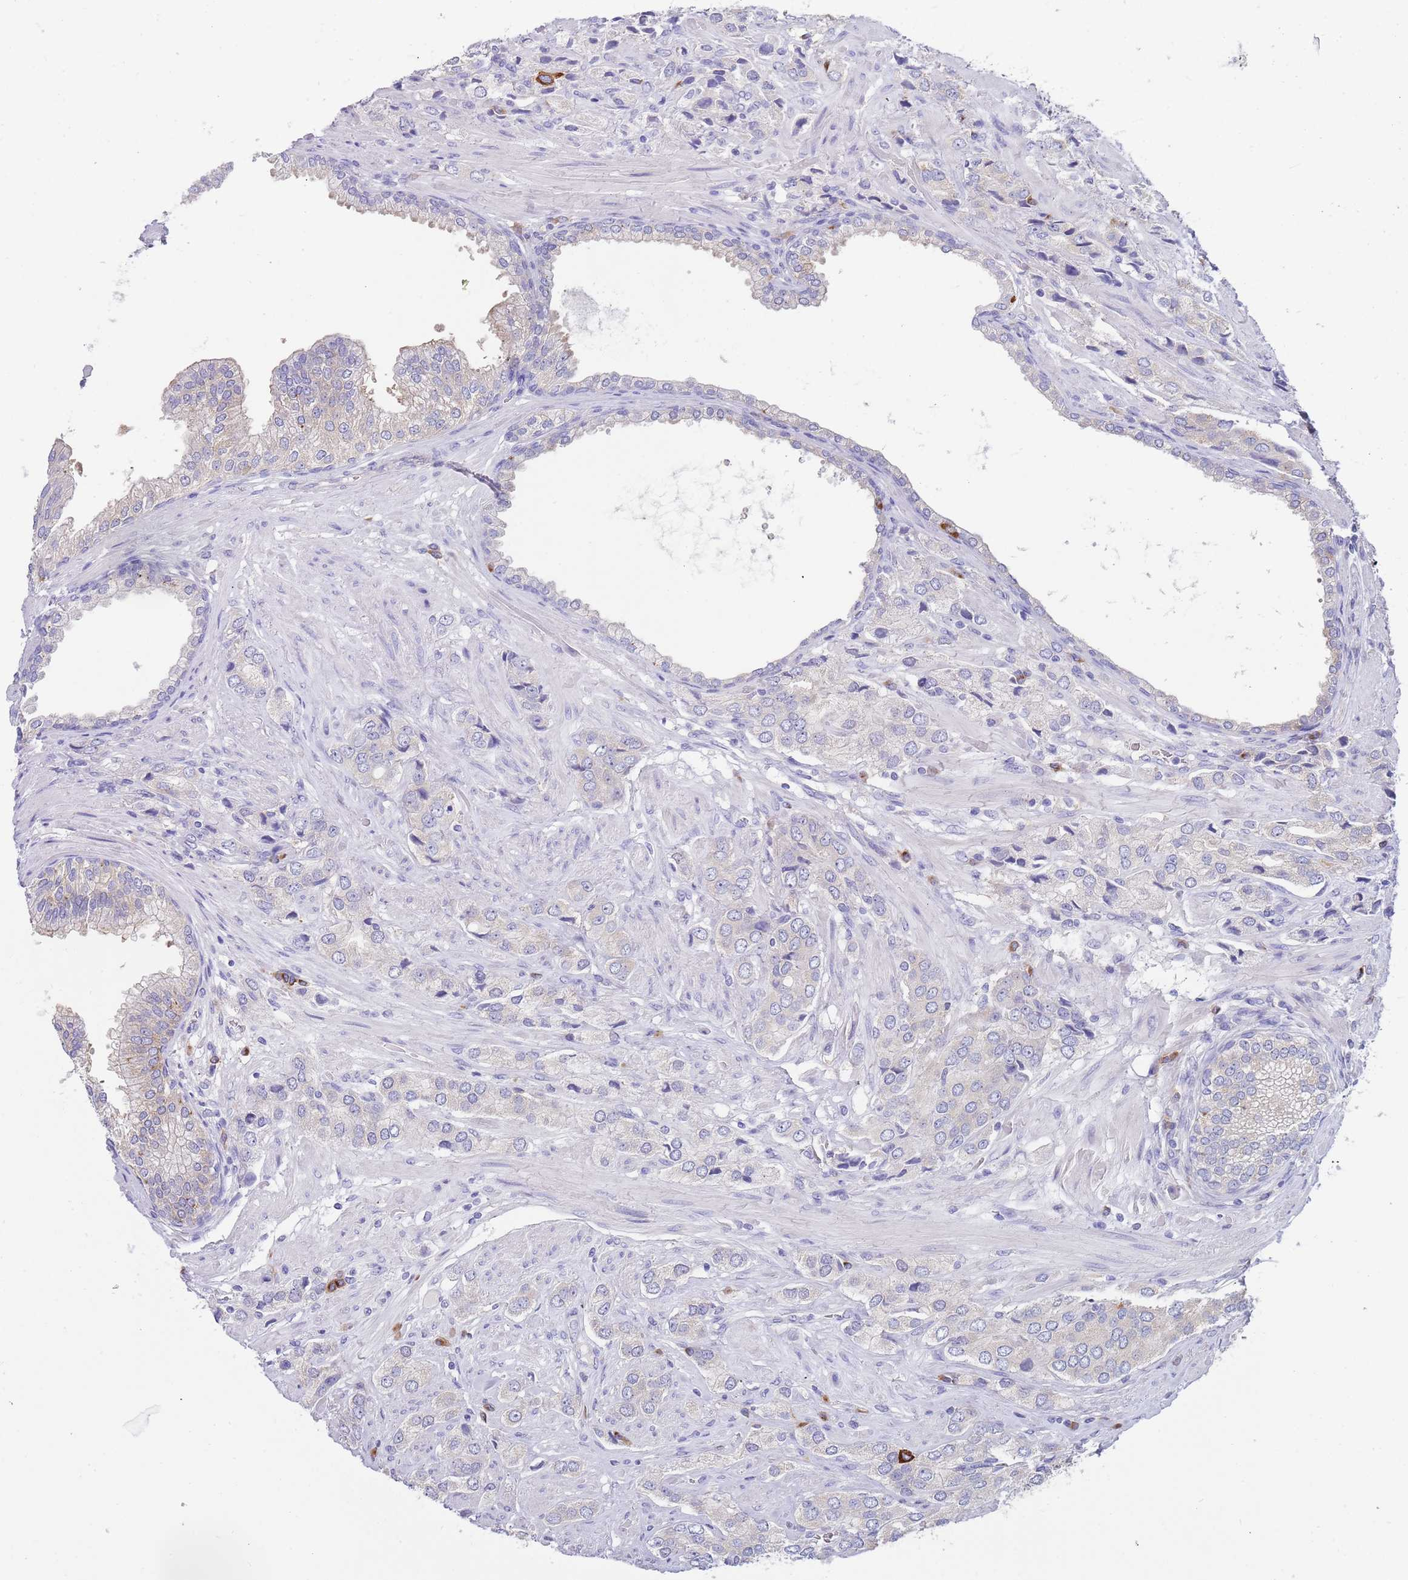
{"staining": {"intensity": "negative", "quantity": "none", "location": "none"}, "tissue": "prostate cancer", "cell_type": "Tumor cells", "image_type": "cancer", "snomed": [{"axis": "morphology", "description": "Adenocarcinoma, High grade"}, {"axis": "topography", "description": "Prostate and seminal vesicle, NOS"}], "caption": "There is no significant positivity in tumor cells of prostate high-grade adenocarcinoma.", "gene": "TYW1", "patient": {"sex": "male", "age": 64}}